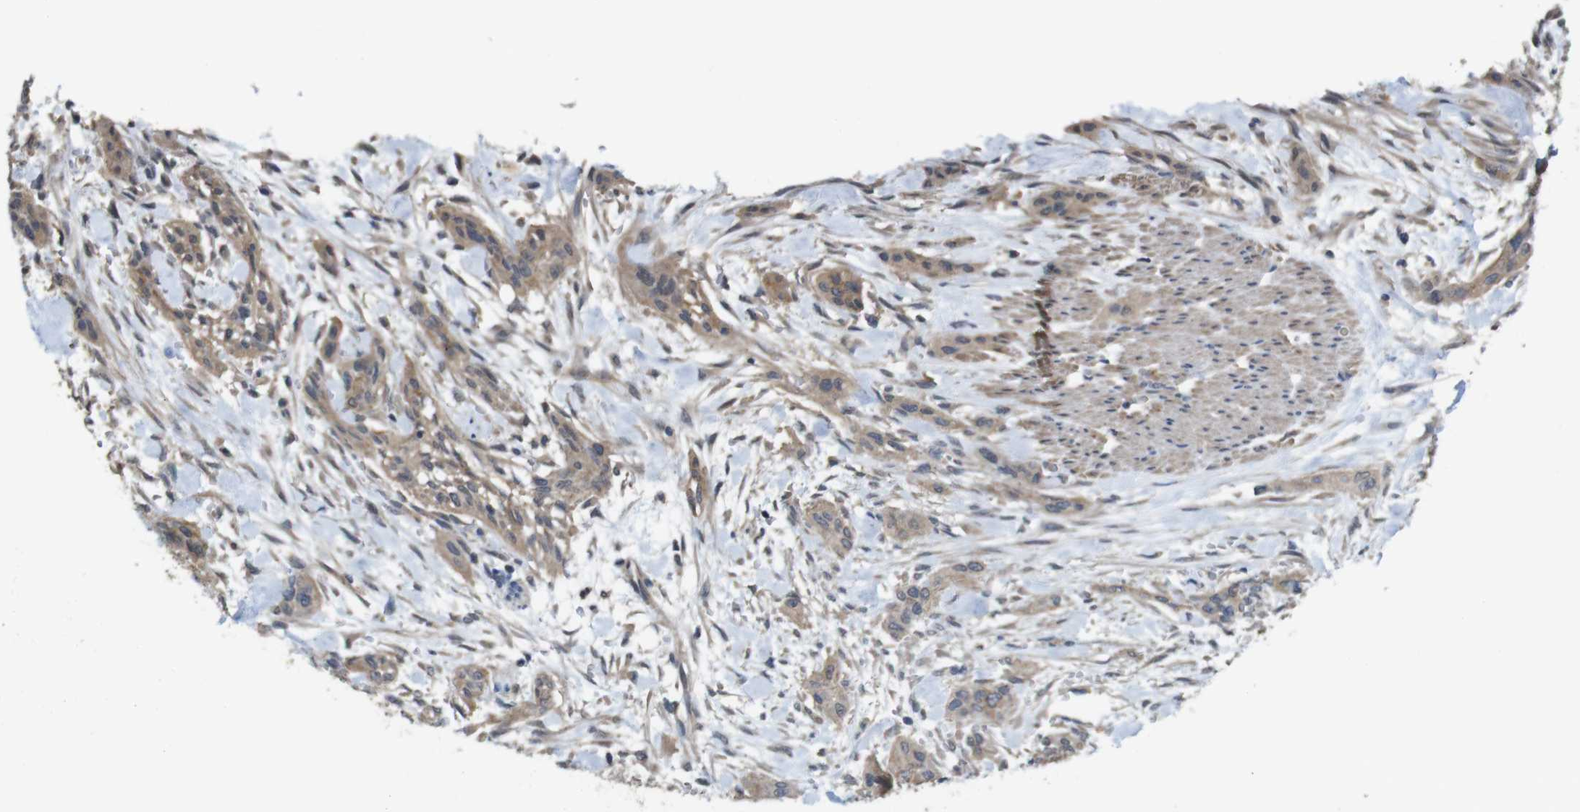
{"staining": {"intensity": "moderate", "quantity": ">75%", "location": "cytoplasmic/membranous"}, "tissue": "urothelial cancer", "cell_type": "Tumor cells", "image_type": "cancer", "snomed": [{"axis": "morphology", "description": "Urothelial carcinoma, High grade"}, {"axis": "topography", "description": "Urinary bladder"}], "caption": "Moderate cytoplasmic/membranous positivity is seen in about >75% of tumor cells in urothelial cancer.", "gene": "CDC34", "patient": {"sex": "male", "age": 35}}